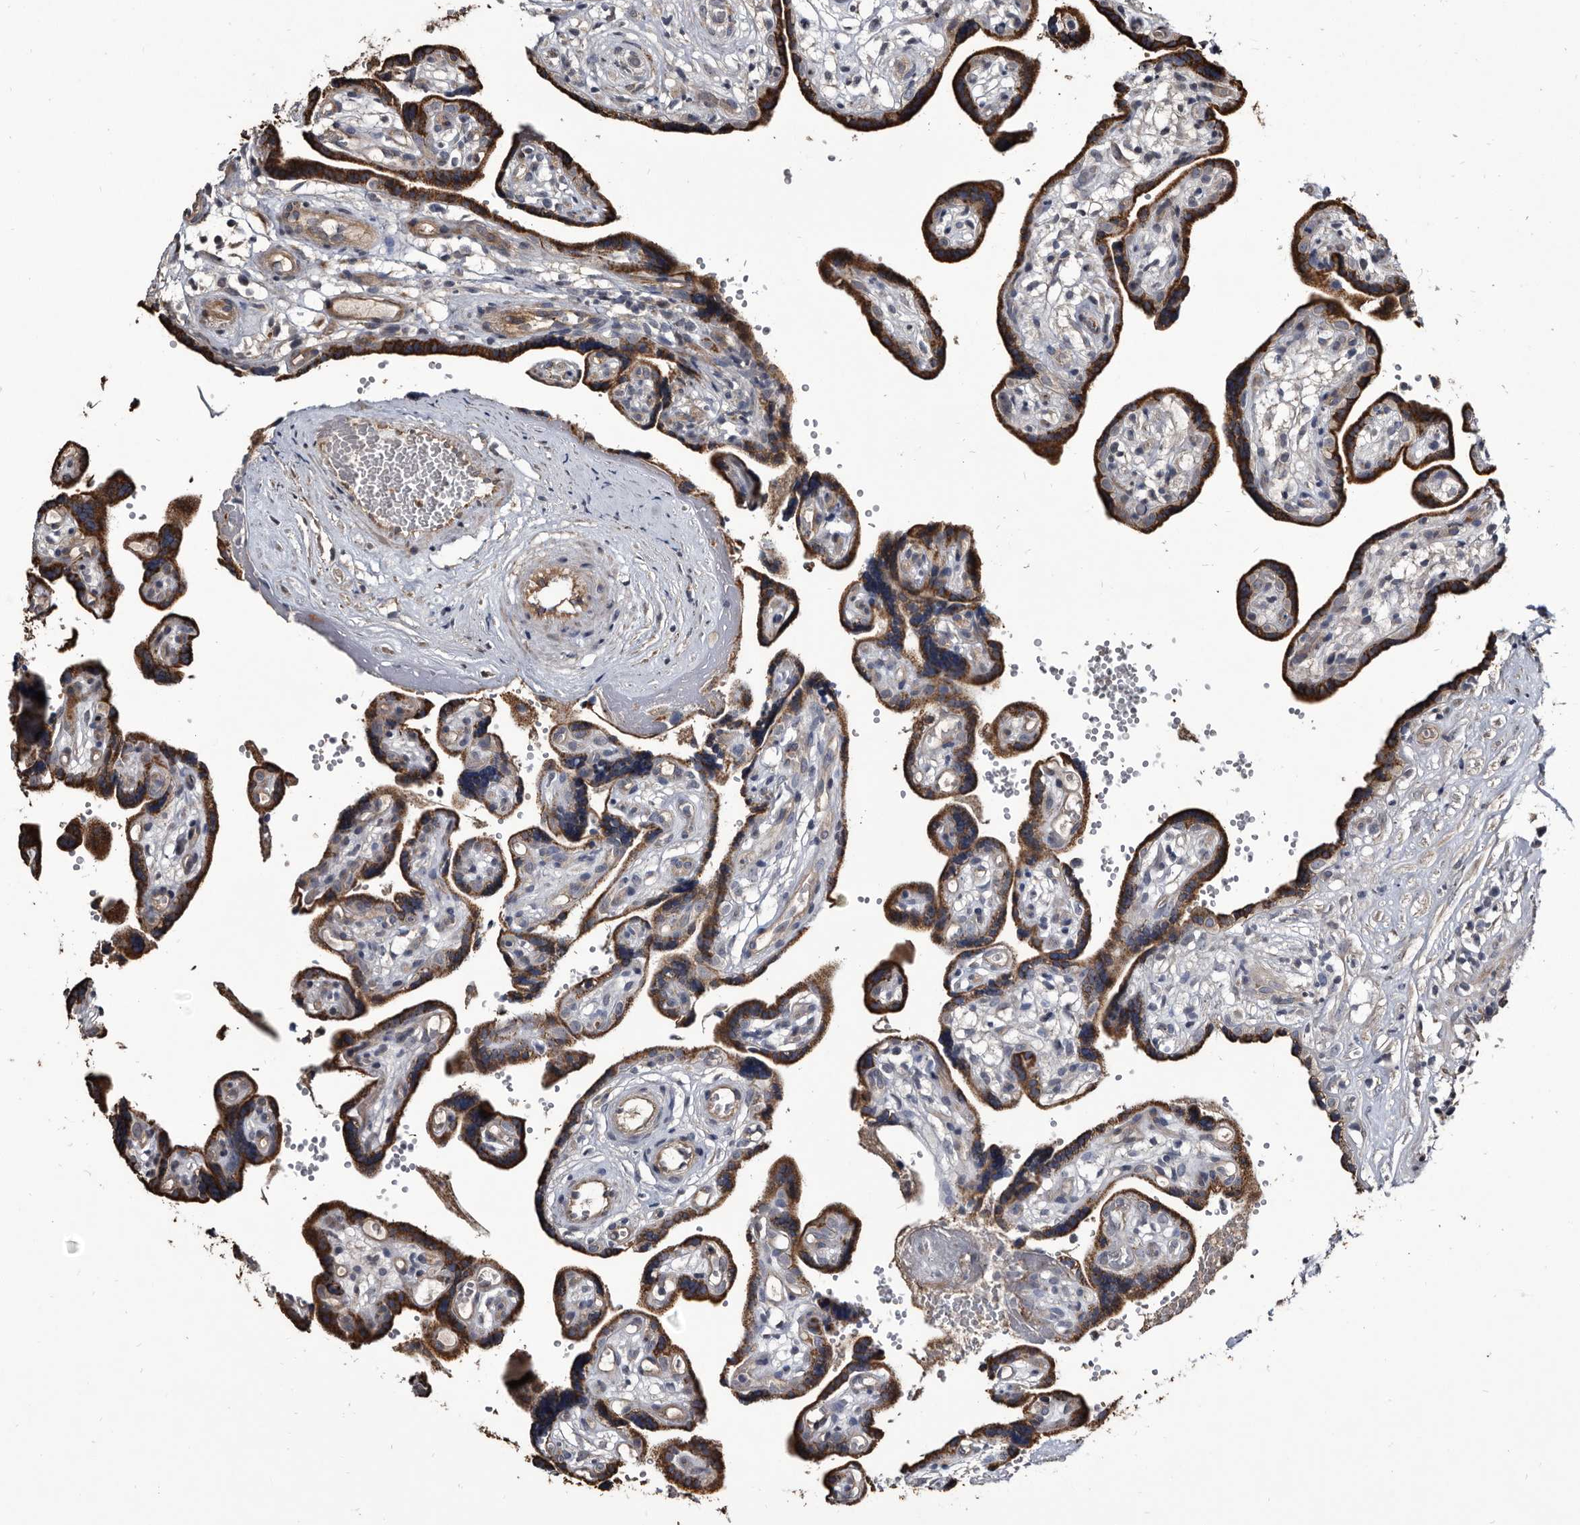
{"staining": {"intensity": "strong", "quantity": ">75%", "location": "cytoplasmic/membranous"}, "tissue": "placenta", "cell_type": "Decidual cells", "image_type": "normal", "snomed": [{"axis": "morphology", "description": "Normal tissue, NOS"}, {"axis": "topography", "description": "Placenta"}], "caption": "Decidual cells show high levels of strong cytoplasmic/membranous positivity in about >75% of cells in normal human placenta.", "gene": "CTSA", "patient": {"sex": "female", "age": 30}}